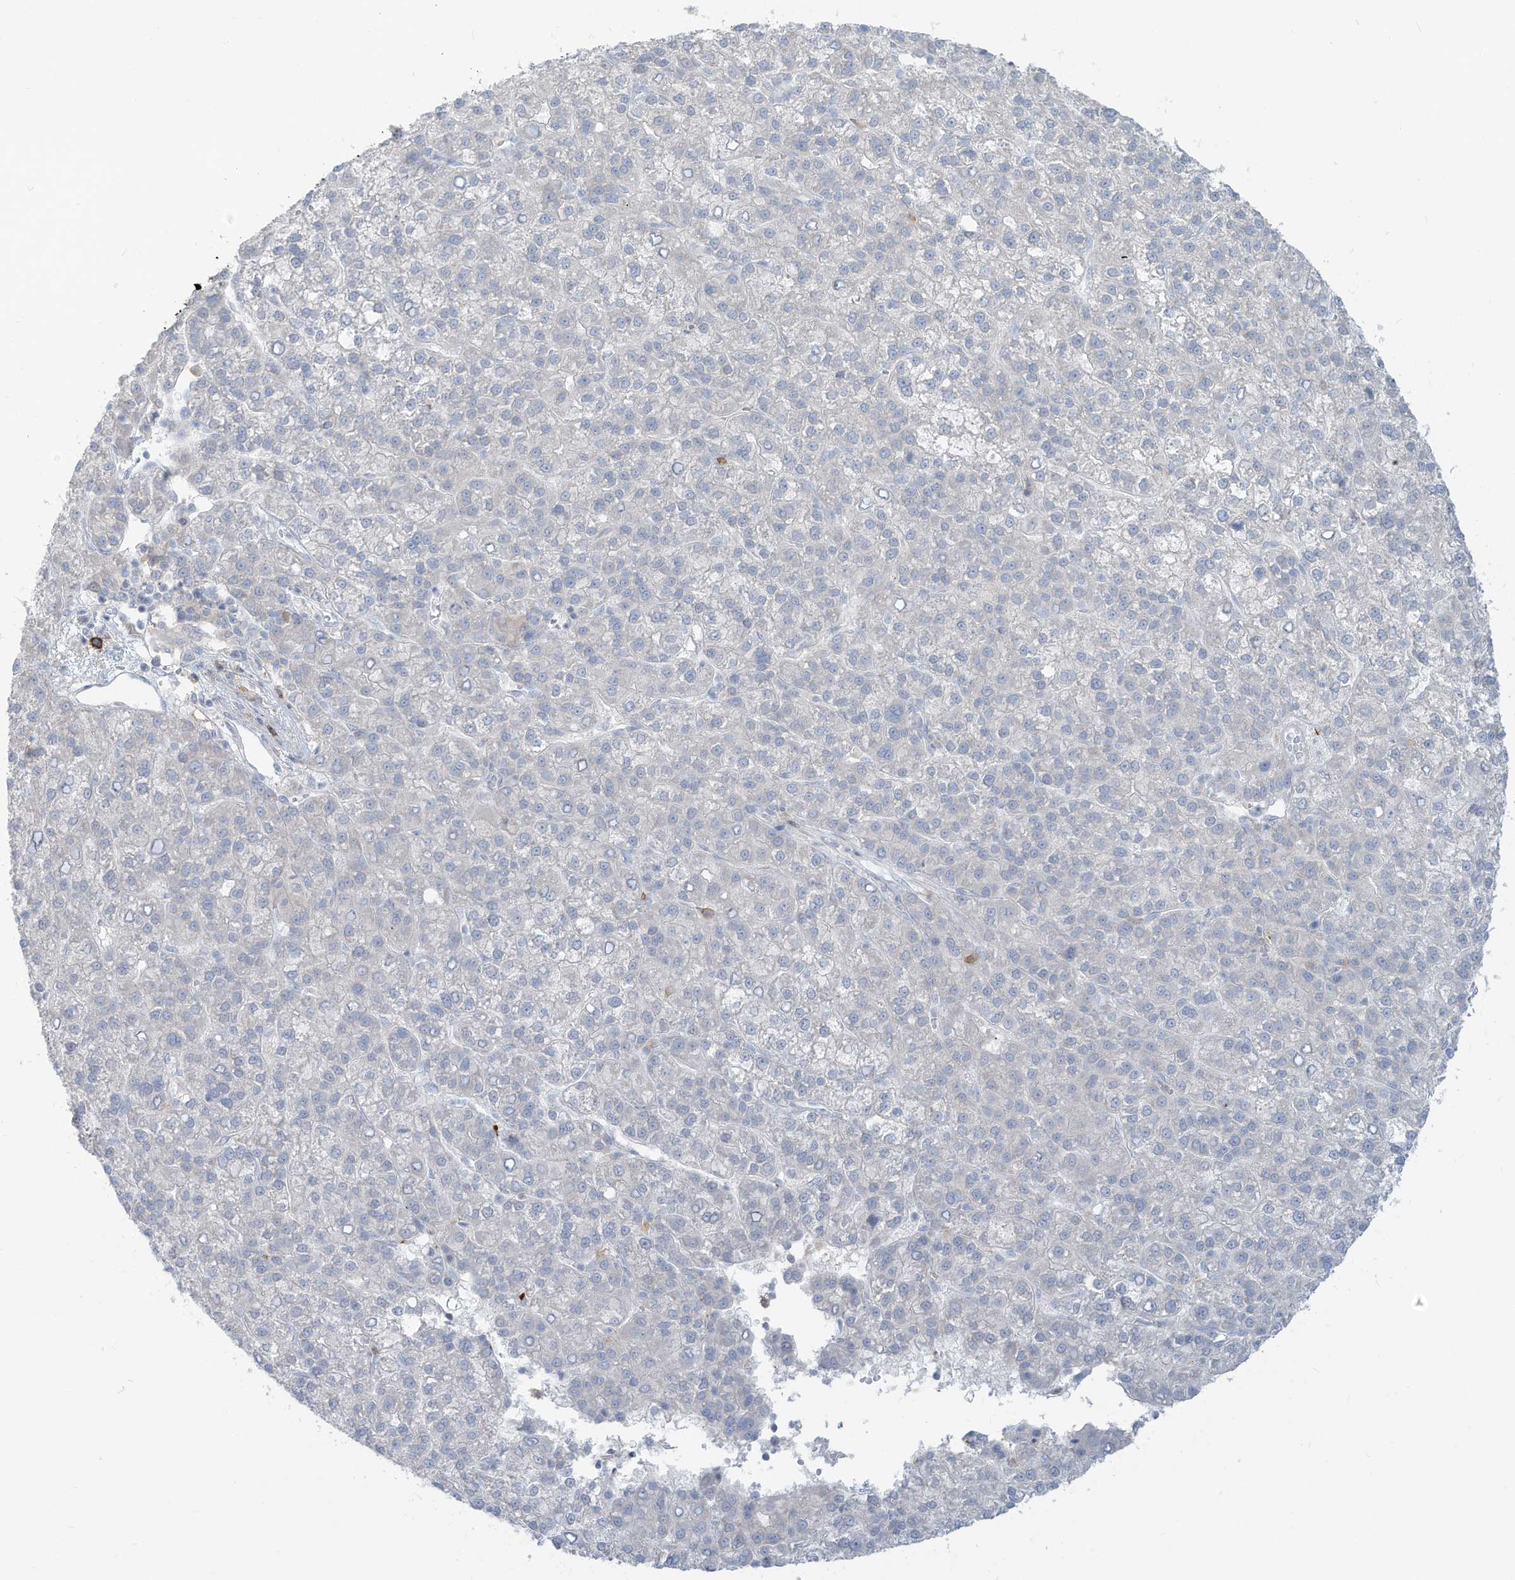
{"staining": {"intensity": "negative", "quantity": "none", "location": "none"}, "tissue": "liver cancer", "cell_type": "Tumor cells", "image_type": "cancer", "snomed": [{"axis": "morphology", "description": "Carcinoma, Hepatocellular, NOS"}, {"axis": "topography", "description": "Liver"}], "caption": "Immunohistochemistry (IHC) photomicrograph of neoplastic tissue: human liver cancer stained with DAB demonstrates no significant protein expression in tumor cells. (Immunohistochemistry, brightfield microscopy, high magnification).", "gene": "NOTO", "patient": {"sex": "female", "age": 58}}